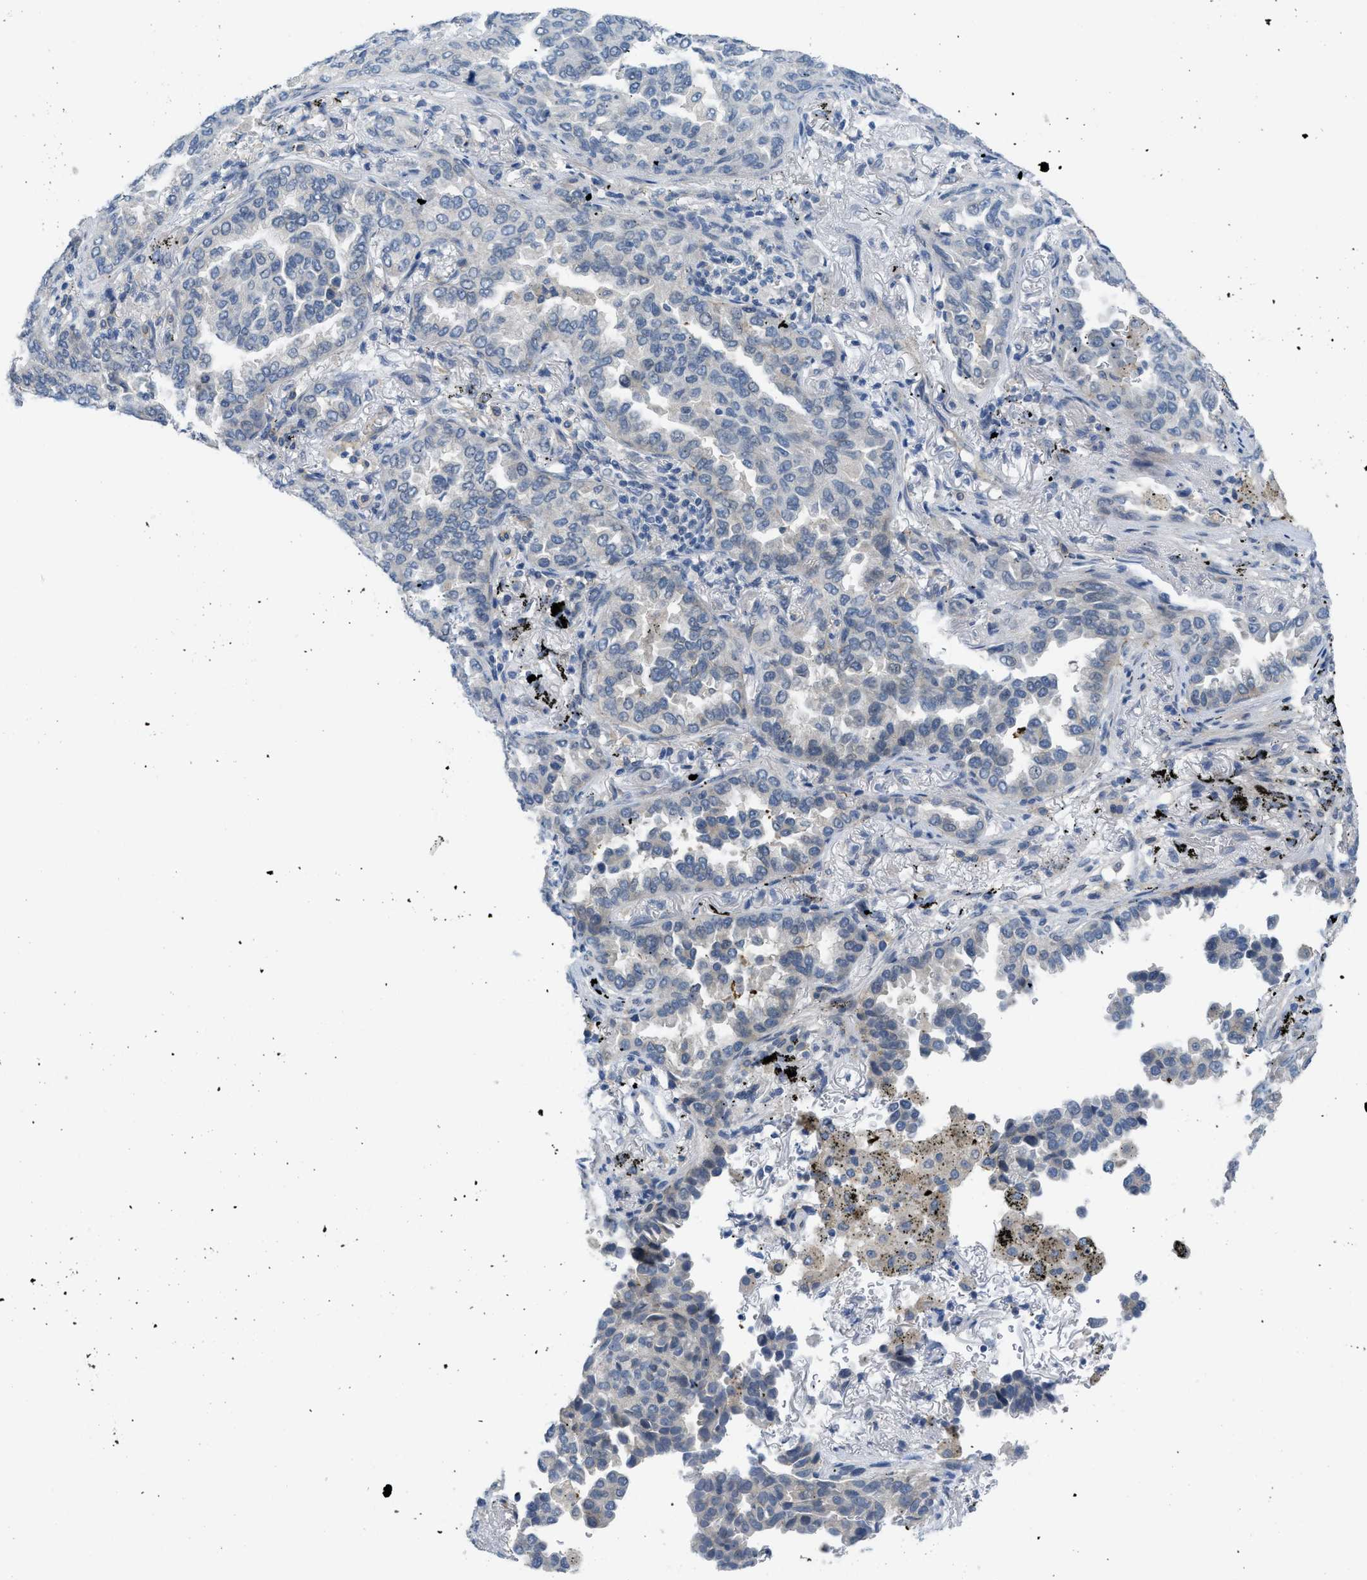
{"staining": {"intensity": "negative", "quantity": "none", "location": "none"}, "tissue": "lung cancer", "cell_type": "Tumor cells", "image_type": "cancer", "snomed": [{"axis": "morphology", "description": "Normal tissue, NOS"}, {"axis": "morphology", "description": "Adenocarcinoma, NOS"}, {"axis": "topography", "description": "Lung"}], "caption": "There is no significant positivity in tumor cells of adenocarcinoma (lung).", "gene": "TNFAIP1", "patient": {"sex": "male", "age": 59}}